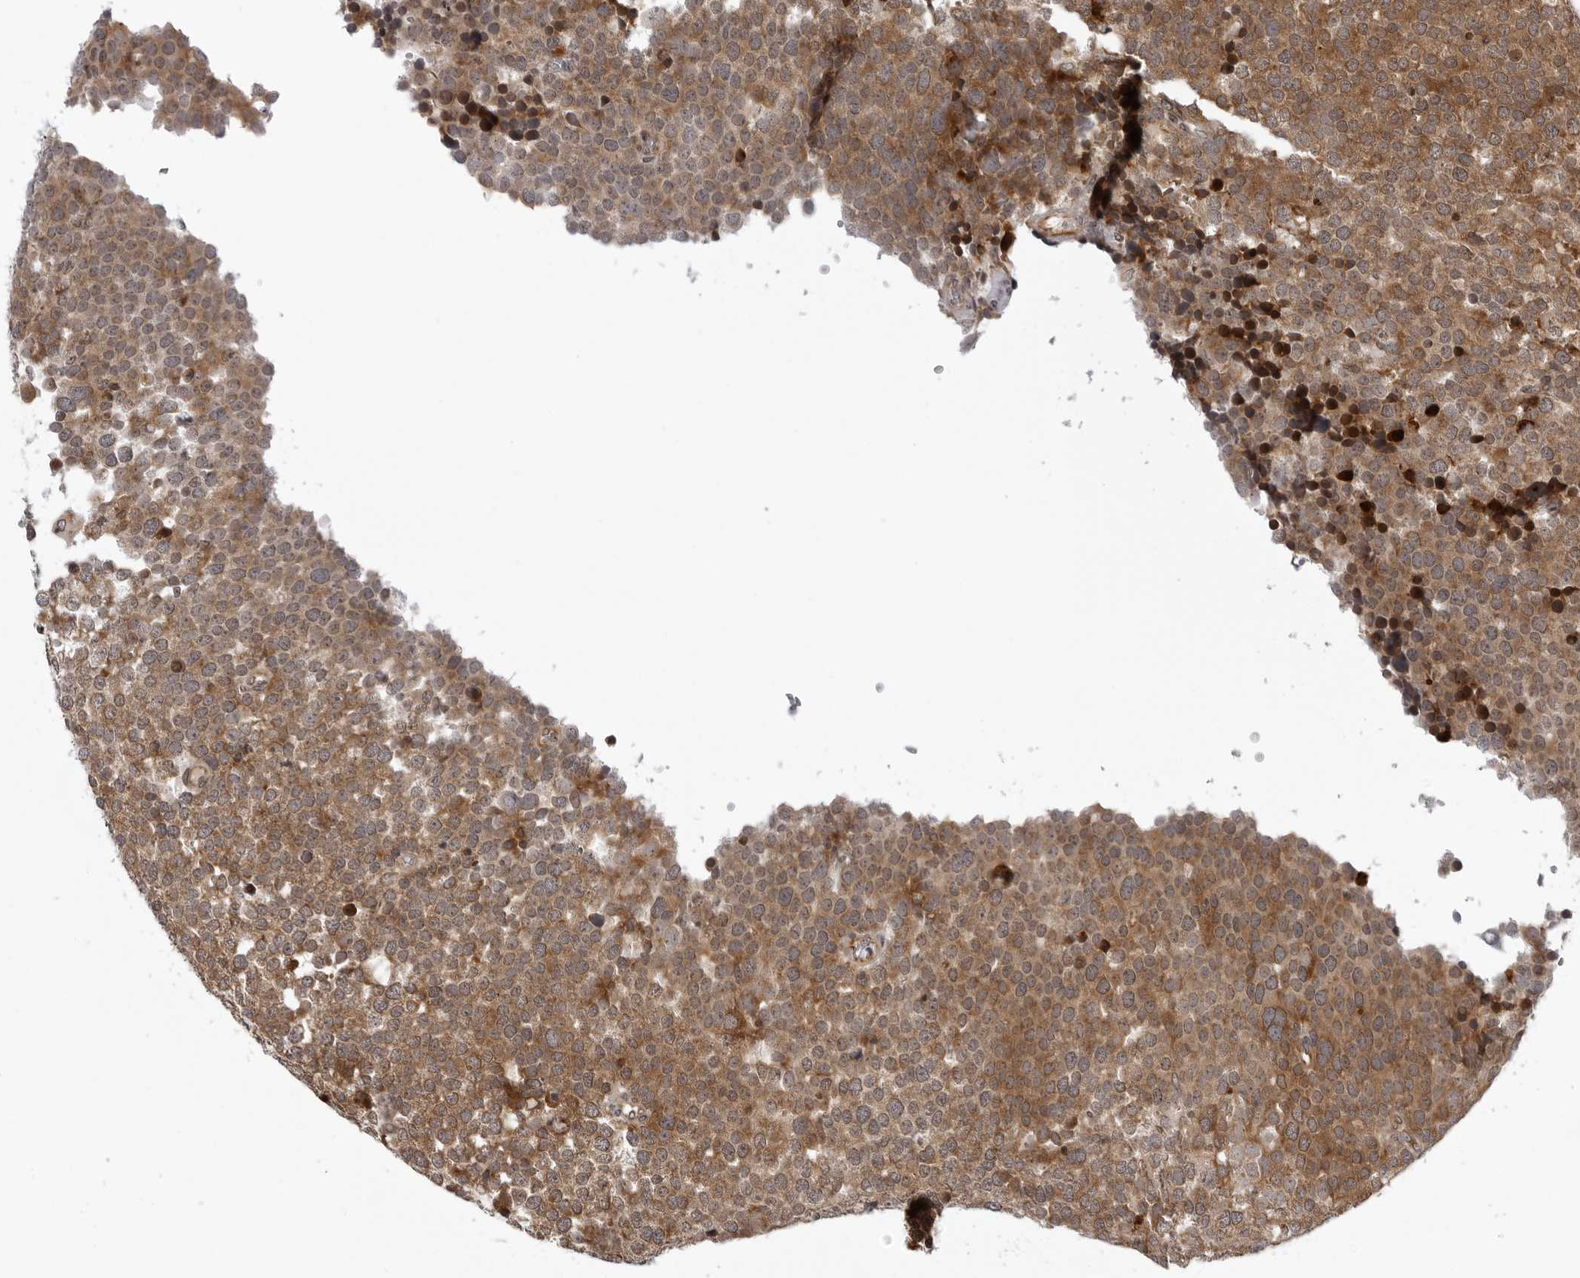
{"staining": {"intensity": "strong", "quantity": ">75%", "location": "cytoplasmic/membranous"}, "tissue": "testis cancer", "cell_type": "Tumor cells", "image_type": "cancer", "snomed": [{"axis": "morphology", "description": "Seminoma, NOS"}, {"axis": "topography", "description": "Testis"}], "caption": "Immunohistochemical staining of human testis seminoma exhibits high levels of strong cytoplasmic/membranous expression in about >75% of tumor cells. Using DAB (brown) and hematoxylin (blue) stains, captured at high magnification using brightfield microscopy.", "gene": "GCSAML", "patient": {"sex": "male", "age": 71}}